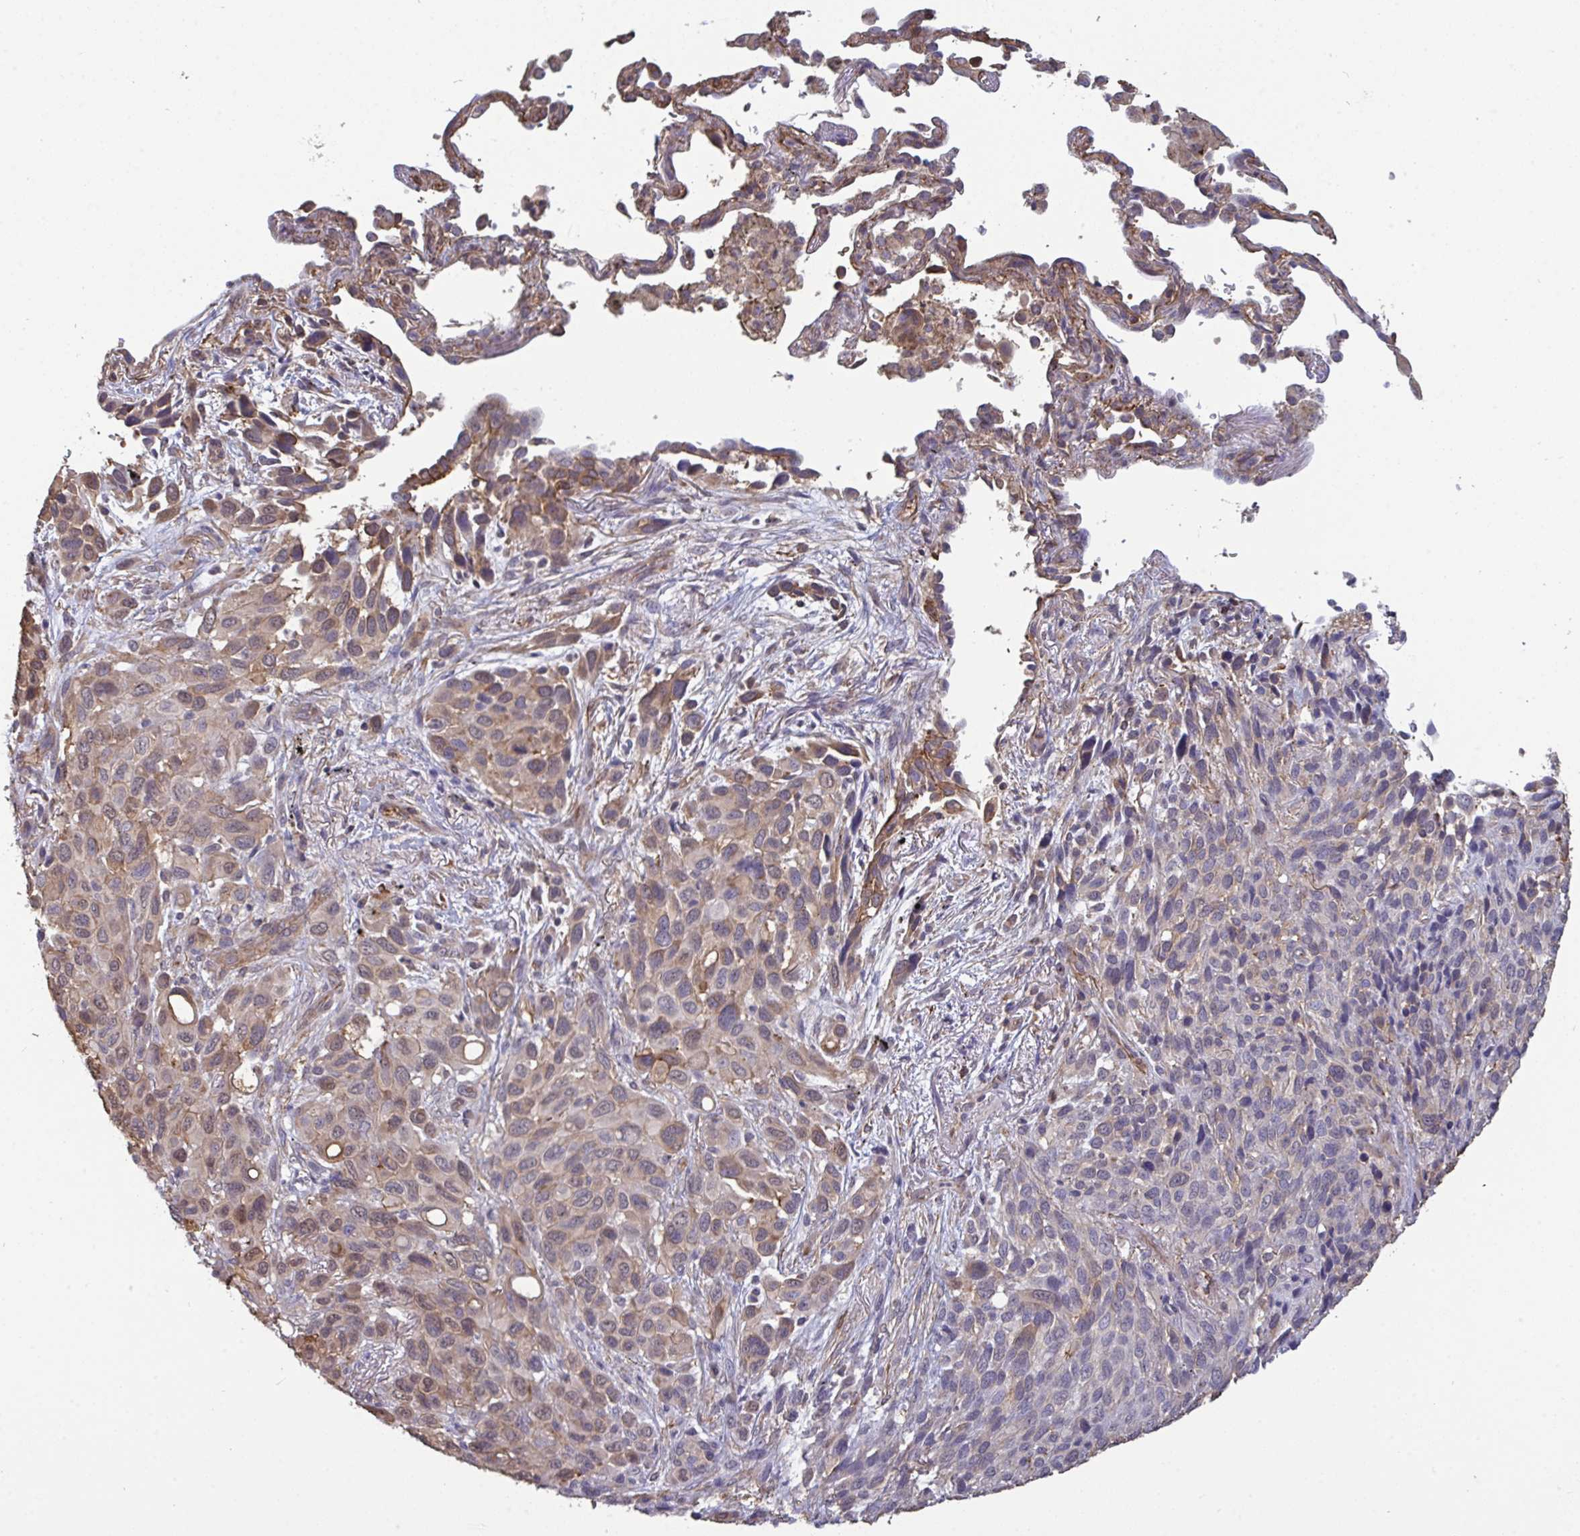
{"staining": {"intensity": "weak", "quantity": "<25%", "location": "cytoplasmic/membranous"}, "tissue": "melanoma", "cell_type": "Tumor cells", "image_type": "cancer", "snomed": [{"axis": "morphology", "description": "Malignant melanoma, Metastatic site"}, {"axis": "topography", "description": "Lung"}], "caption": "Protein analysis of melanoma demonstrates no significant staining in tumor cells.", "gene": "ISCU", "patient": {"sex": "male", "age": 48}}